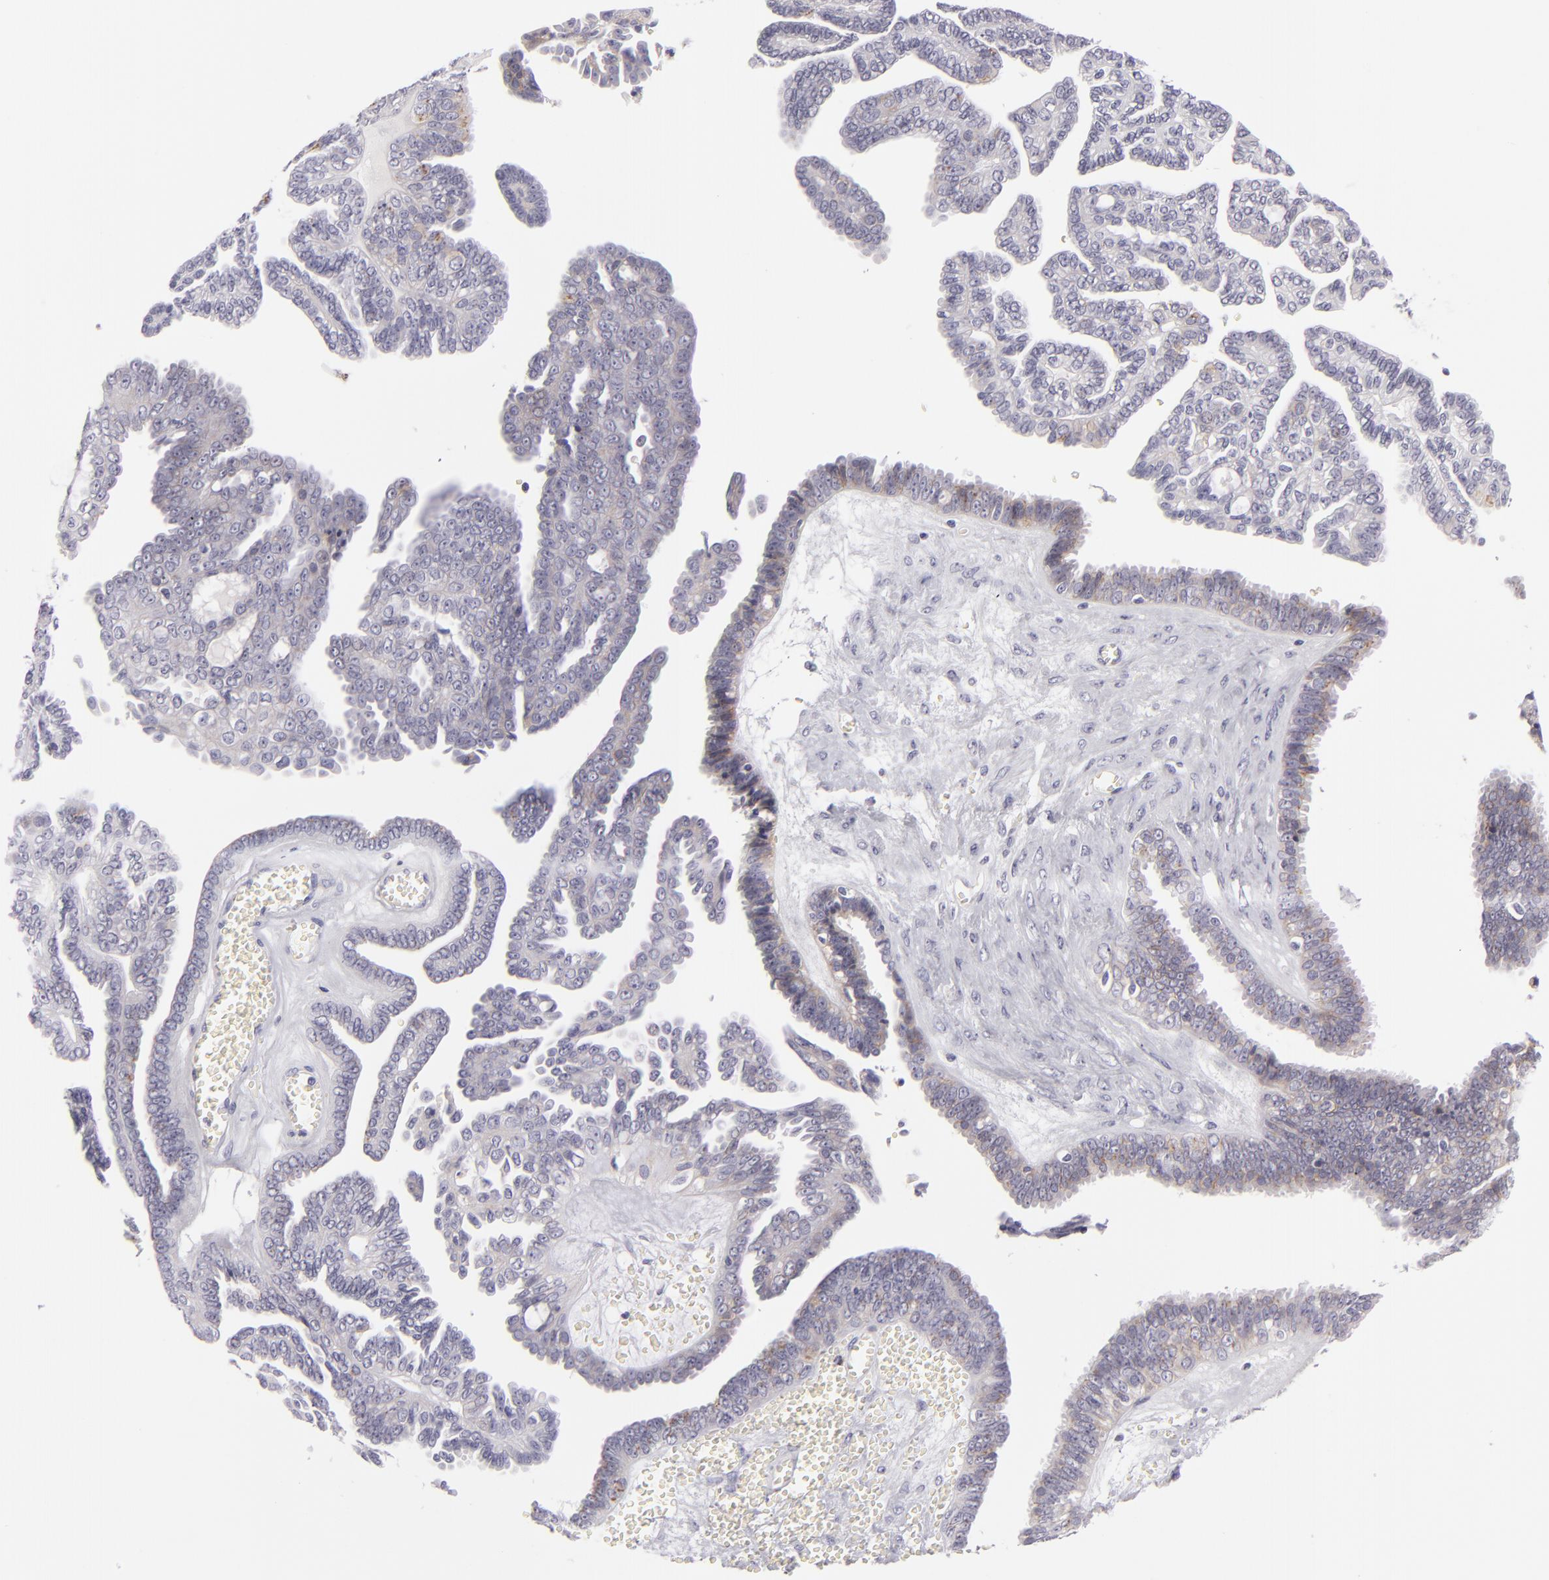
{"staining": {"intensity": "weak", "quantity": "25%-75%", "location": "cytoplasmic/membranous"}, "tissue": "ovarian cancer", "cell_type": "Tumor cells", "image_type": "cancer", "snomed": [{"axis": "morphology", "description": "Cystadenocarcinoma, serous, NOS"}, {"axis": "topography", "description": "Ovary"}], "caption": "A photomicrograph of ovarian serous cystadenocarcinoma stained for a protein demonstrates weak cytoplasmic/membranous brown staining in tumor cells.", "gene": "DLG4", "patient": {"sex": "female", "age": 71}}